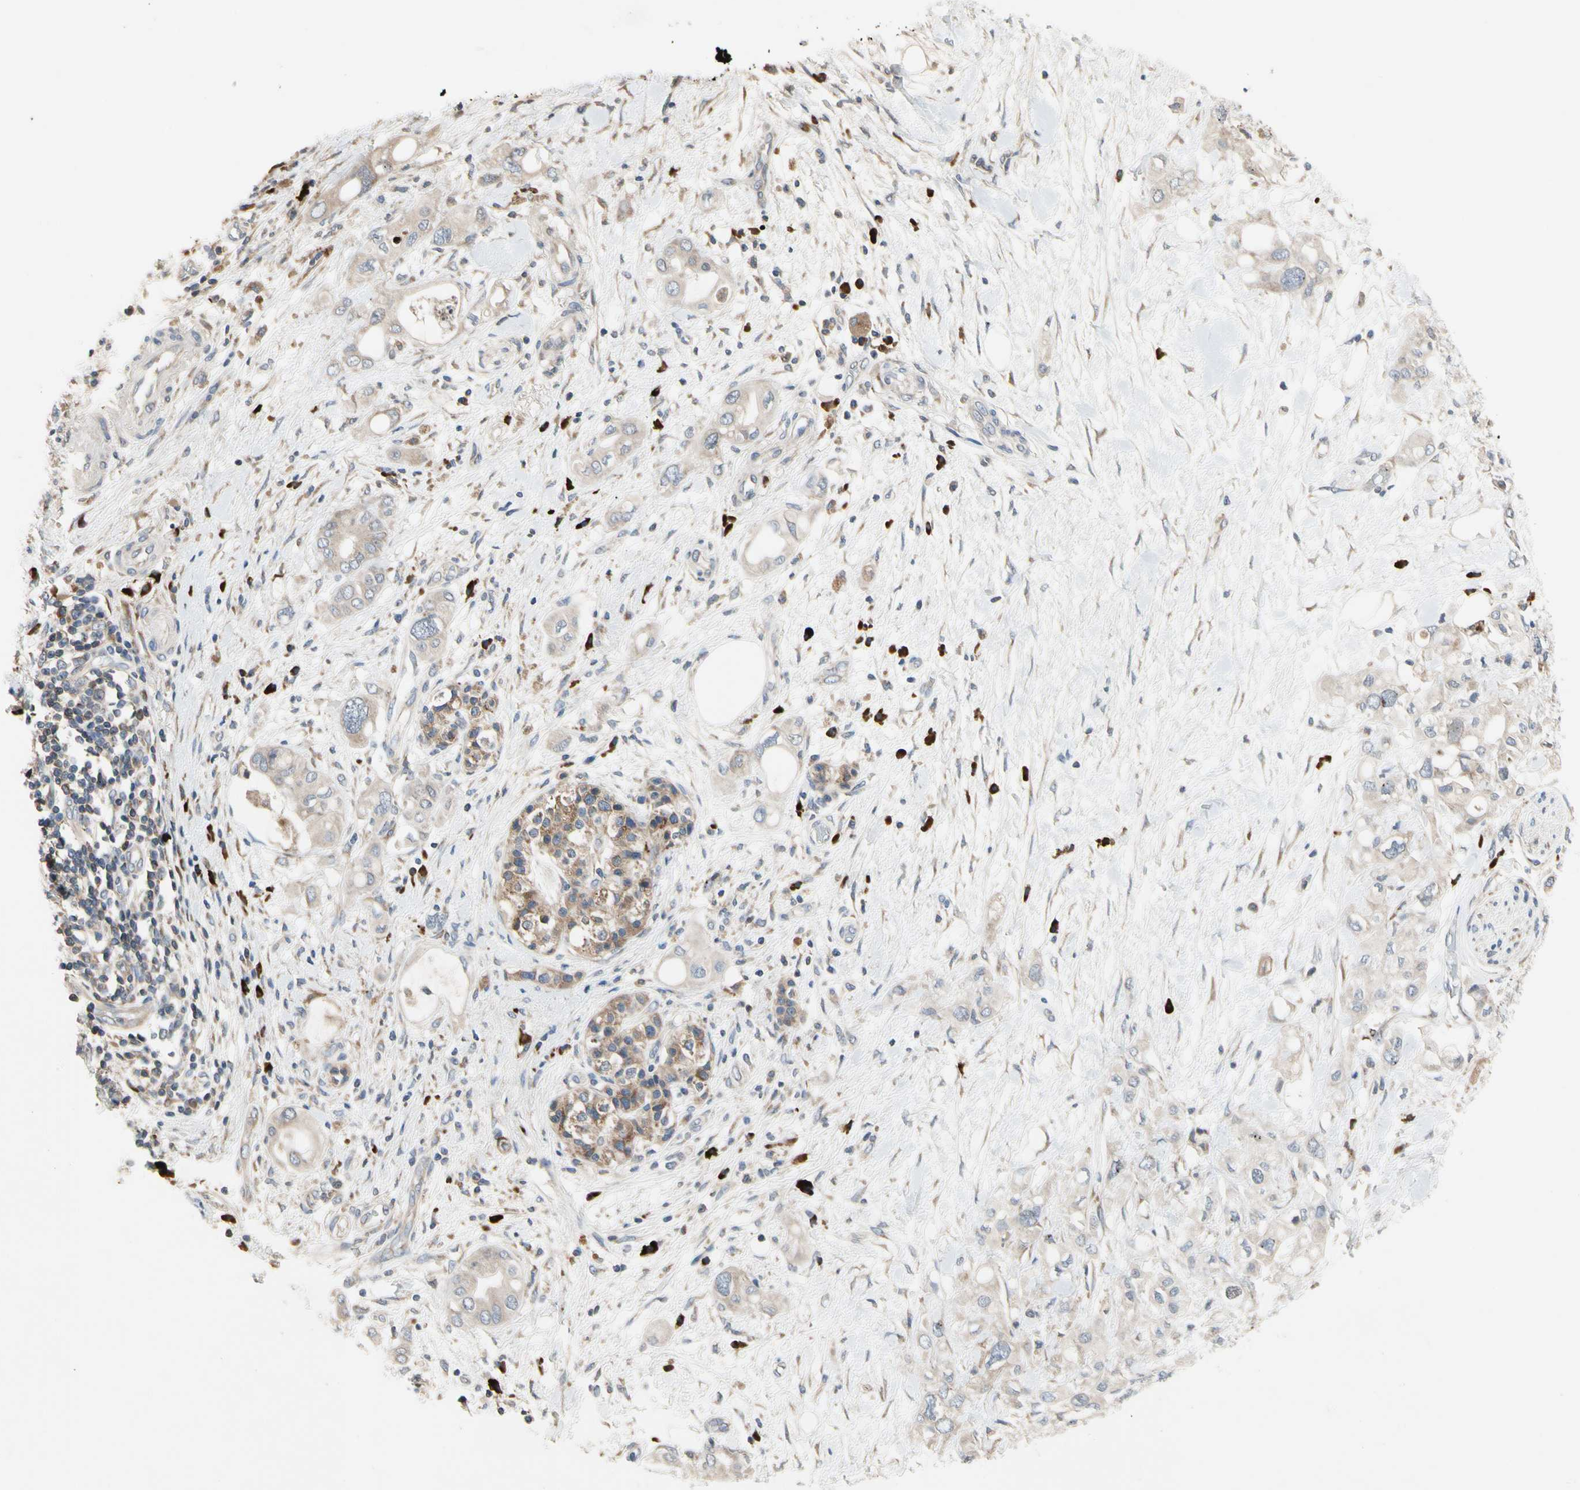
{"staining": {"intensity": "weak", "quantity": ">75%", "location": "cytoplasmic/membranous"}, "tissue": "pancreatic cancer", "cell_type": "Tumor cells", "image_type": "cancer", "snomed": [{"axis": "morphology", "description": "Adenocarcinoma, NOS"}, {"axis": "topography", "description": "Pancreas"}], "caption": "This is an image of immunohistochemistry staining of pancreatic cancer (adenocarcinoma), which shows weak staining in the cytoplasmic/membranous of tumor cells.", "gene": "MMEL1", "patient": {"sex": "female", "age": 56}}